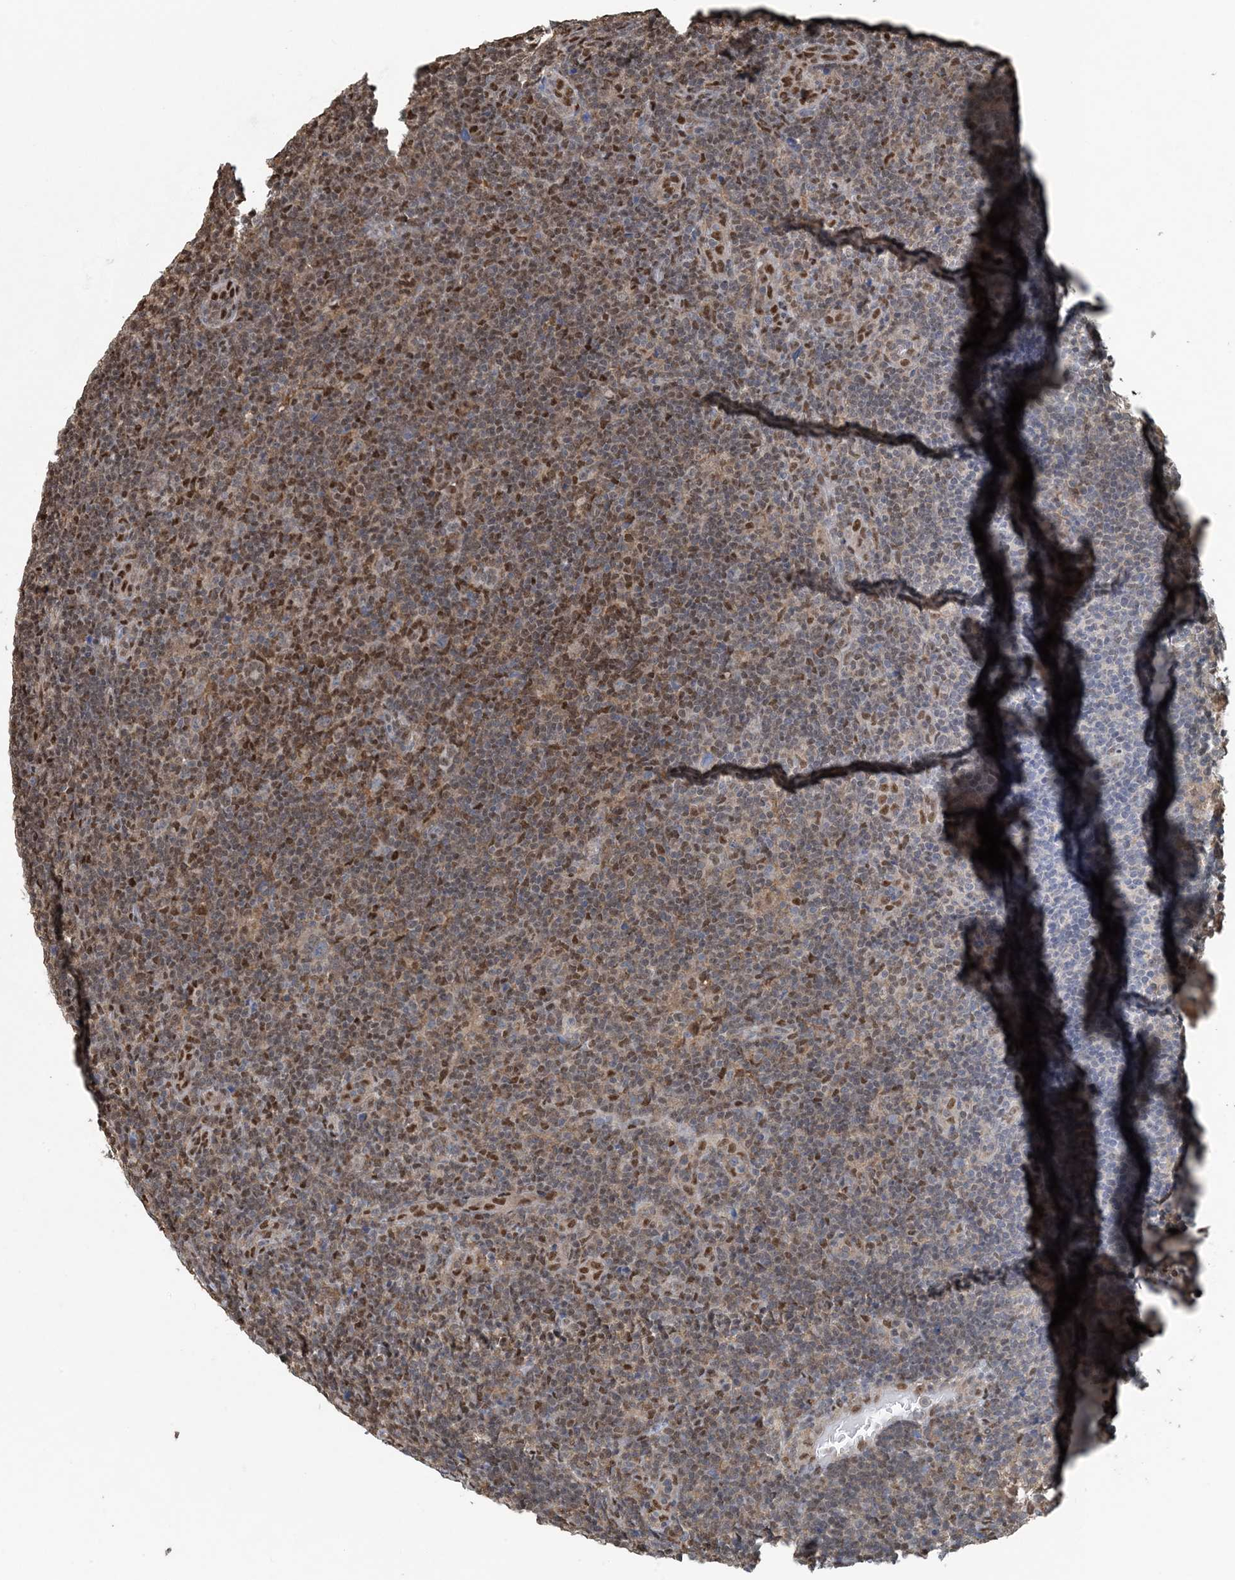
{"staining": {"intensity": "weak", "quantity": "<25%", "location": "cytoplasmic/membranous"}, "tissue": "lymphoma", "cell_type": "Tumor cells", "image_type": "cancer", "snomed": [{"axis": "morphology", "description": "Hodgkin's disease, NOS"}, {"axis": "topography", "description": "Lymph node"}], "caption": "IHC micrograph of neoplastic tissue: lymphoma stained with DAB (3,3'-diaminobenzidine) exhibits no significant protein expression in tumor cells.", "gene": "HIKESHI", "patient": {"sex": "female", "age": 57}}